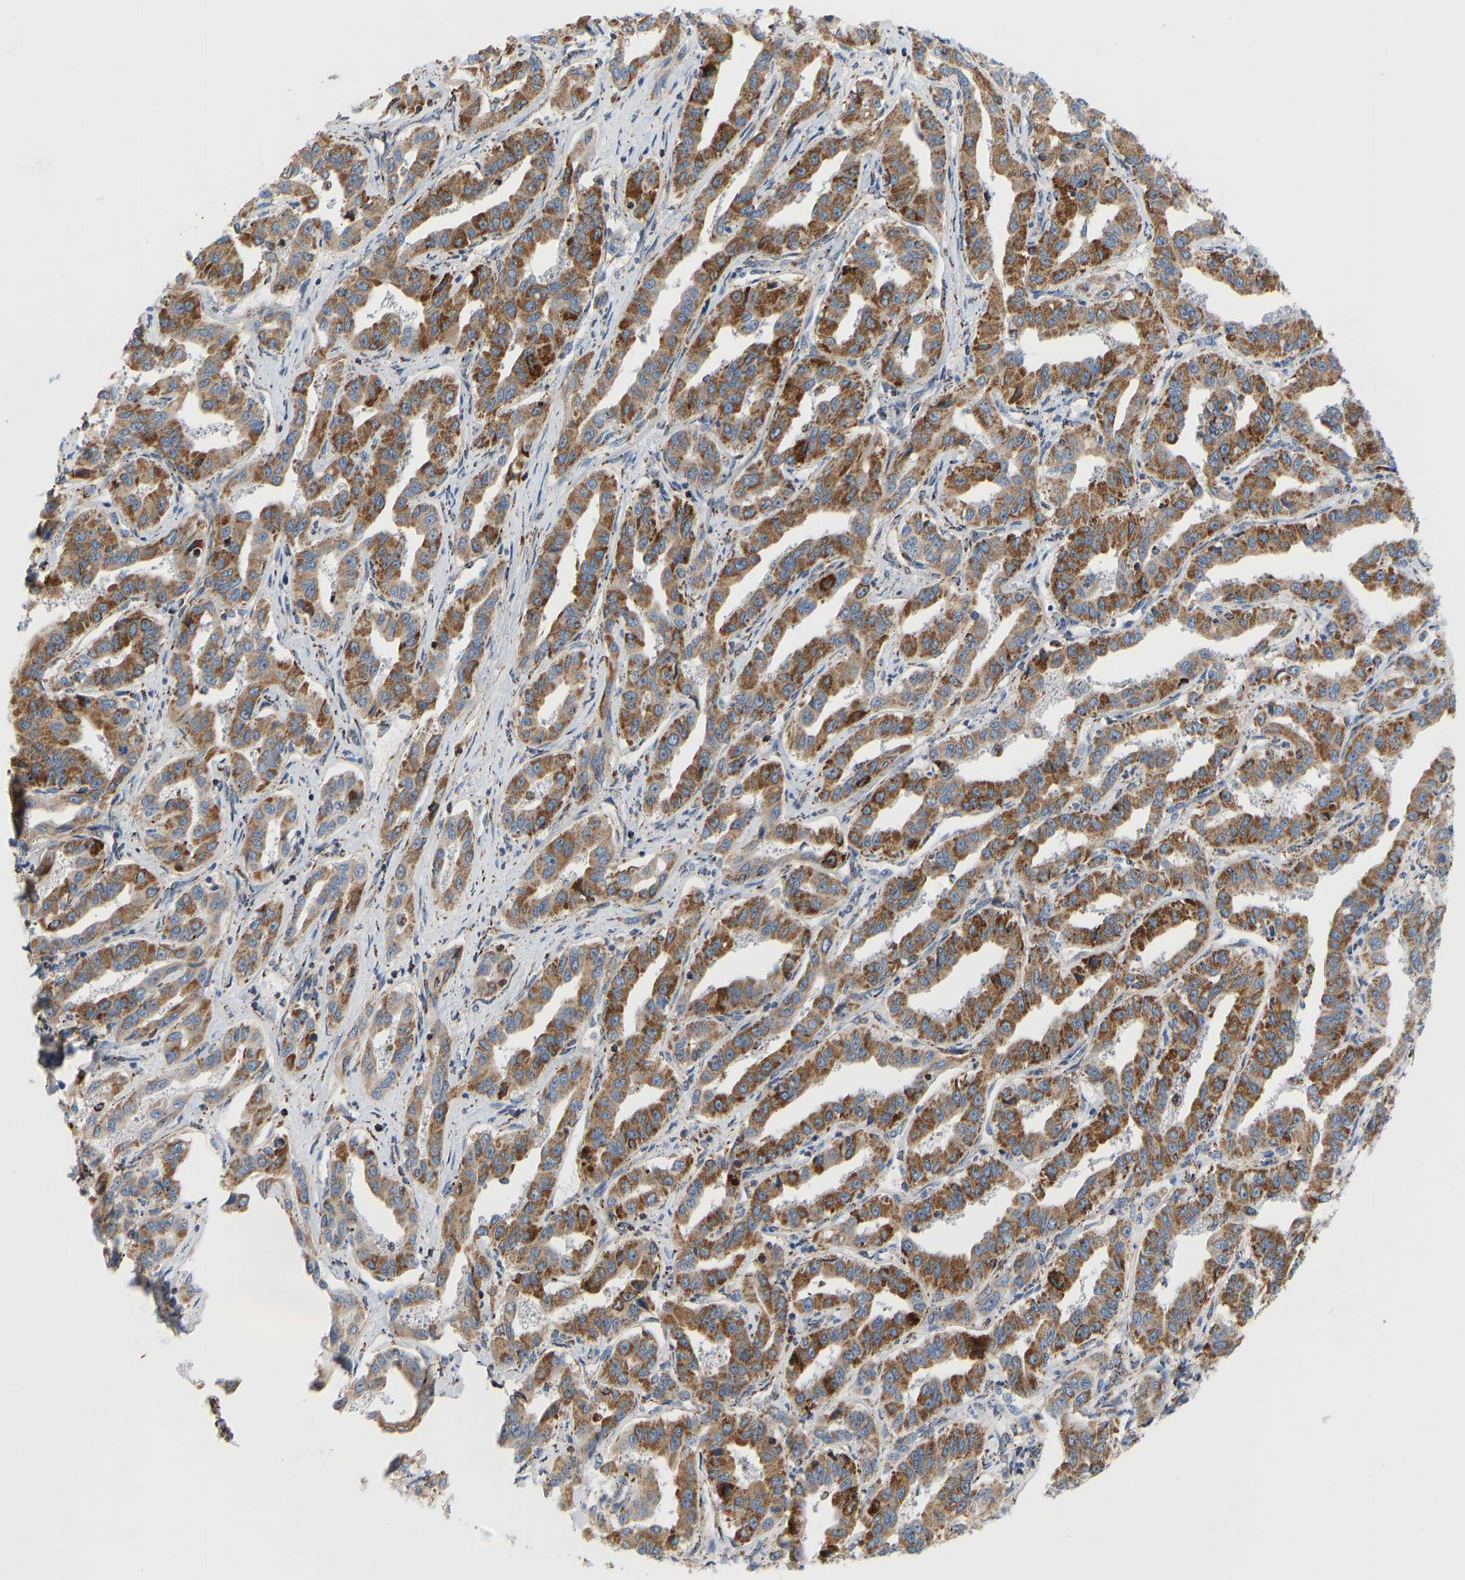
{"staining": {"intensity": "moderate", "quantity": ">75%", "location": "cytoplasmic/membranous"}, "tissue": "liver cancer", "cell_type": "Tumor cells", "image_type": "cancer", "snomed": [{"axis": "morphology", "description": "Cholangiocarcinoma"}, {"axis": "topography", "description": "Liver"}], "caption": "Cholangiocarcinoma (liver) tissue displays moderate cytoplasmic/membranous expression in approximately >75% of tumor cells", "gene": "GPSM2", "patient": {"sex": "male", "age": 59}}